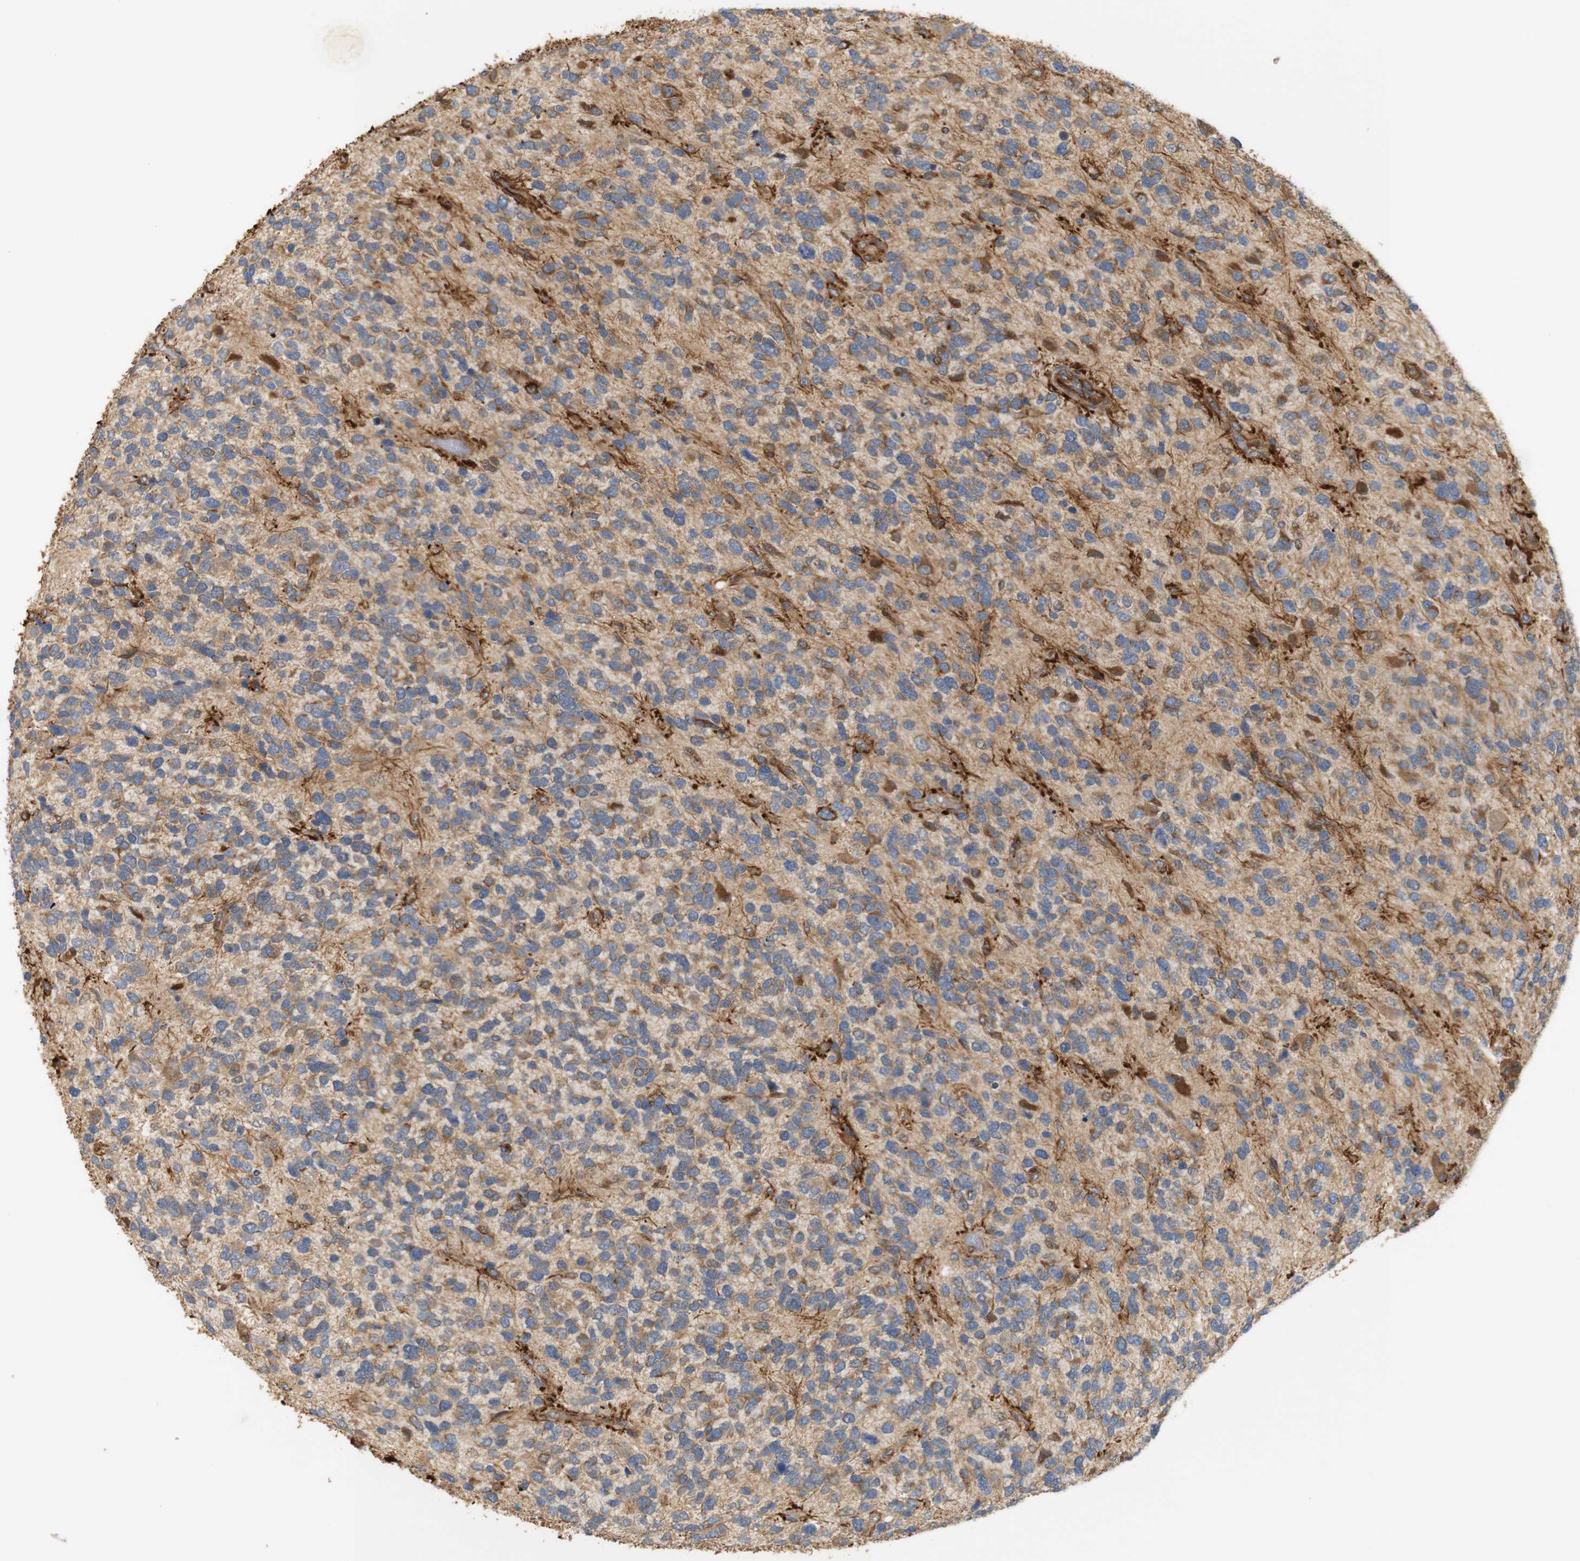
{"staining": {"intensity": "moderate", "quantity": "25%-75%", "location": "cytoplasmic/membranous"}, "tissue": "glioma", "cell_type": "Tumor cells", "image_type": "cancer", "snomed": [{"axis": "morphology", "description": "Glioma, malignant, High grade"}, {"axis": "topography", "description": "Brain"}], "caption": "About 25%-75% of tumor cells in human glioma reveal moderate cytoplasmic/membranous protein expression as visualized by brown immunohistochemical staining.", "gene": "RPTOR", "patient": {"sex": "female", "age": 58}}